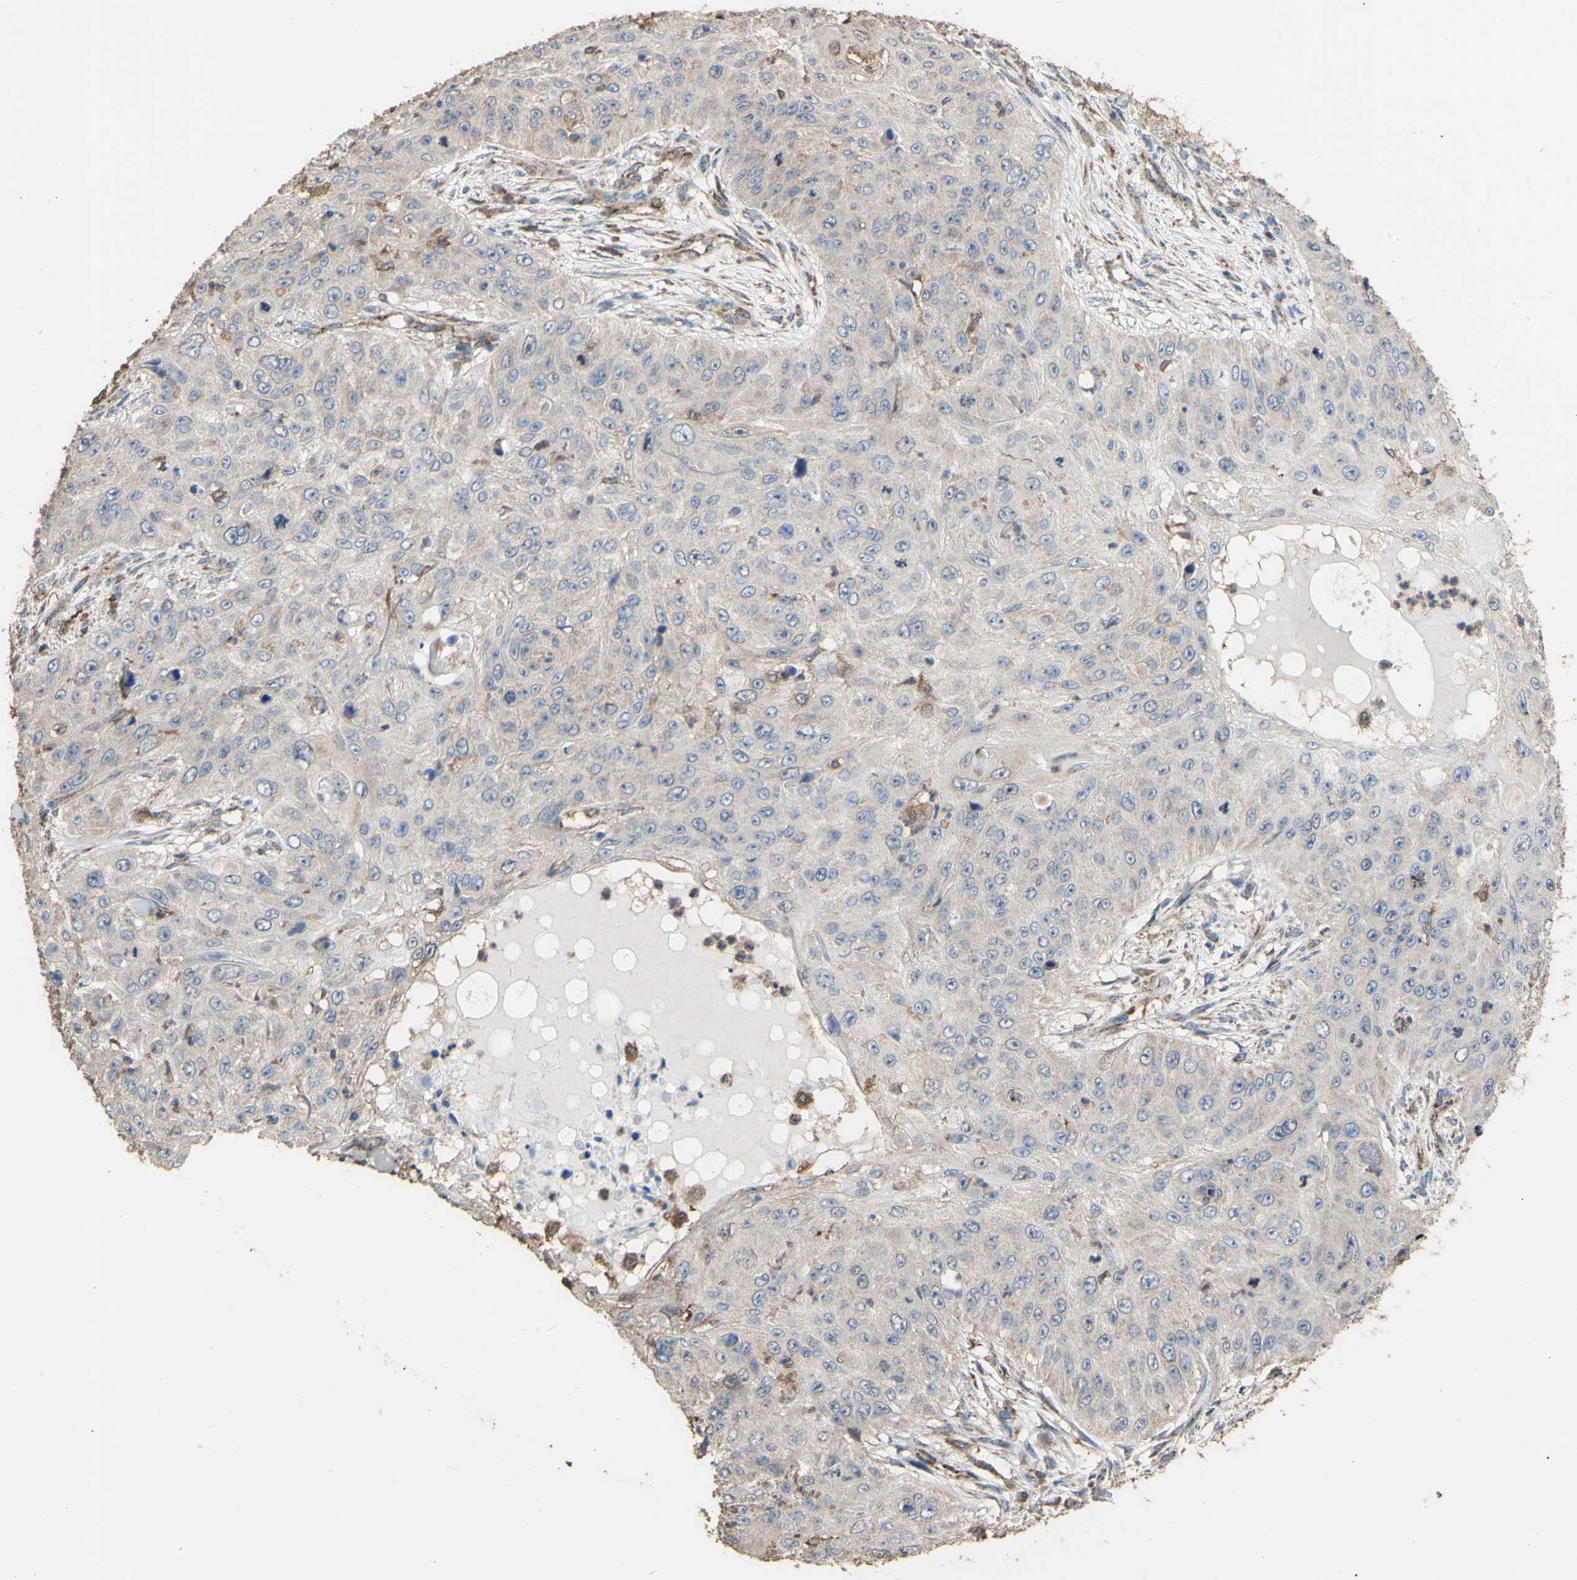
{"staining": {"intensity": "weak", "quantity": ">75%", "location": "cytoplasmic/membranous"}, "tissue": "skin cancer", "cell_type": "Tumor cells", "image_type": "cancer", "snomed": [{"axis": "morphology", "description": "Squamous cell carcinoma, NOS"}, {"axis": "topography", "description": "Skin"}], "caption": "DAB (3,3'-diaminobenzidine) immunohistochemical staining of human skin squamous cell carcinoma demonstrates weak cytoplasmic/membranous protein expression in approximately >75% of tumor cells.", "gene": "ALDH9A1", "patient": {"sex": "female", "age": 80}}